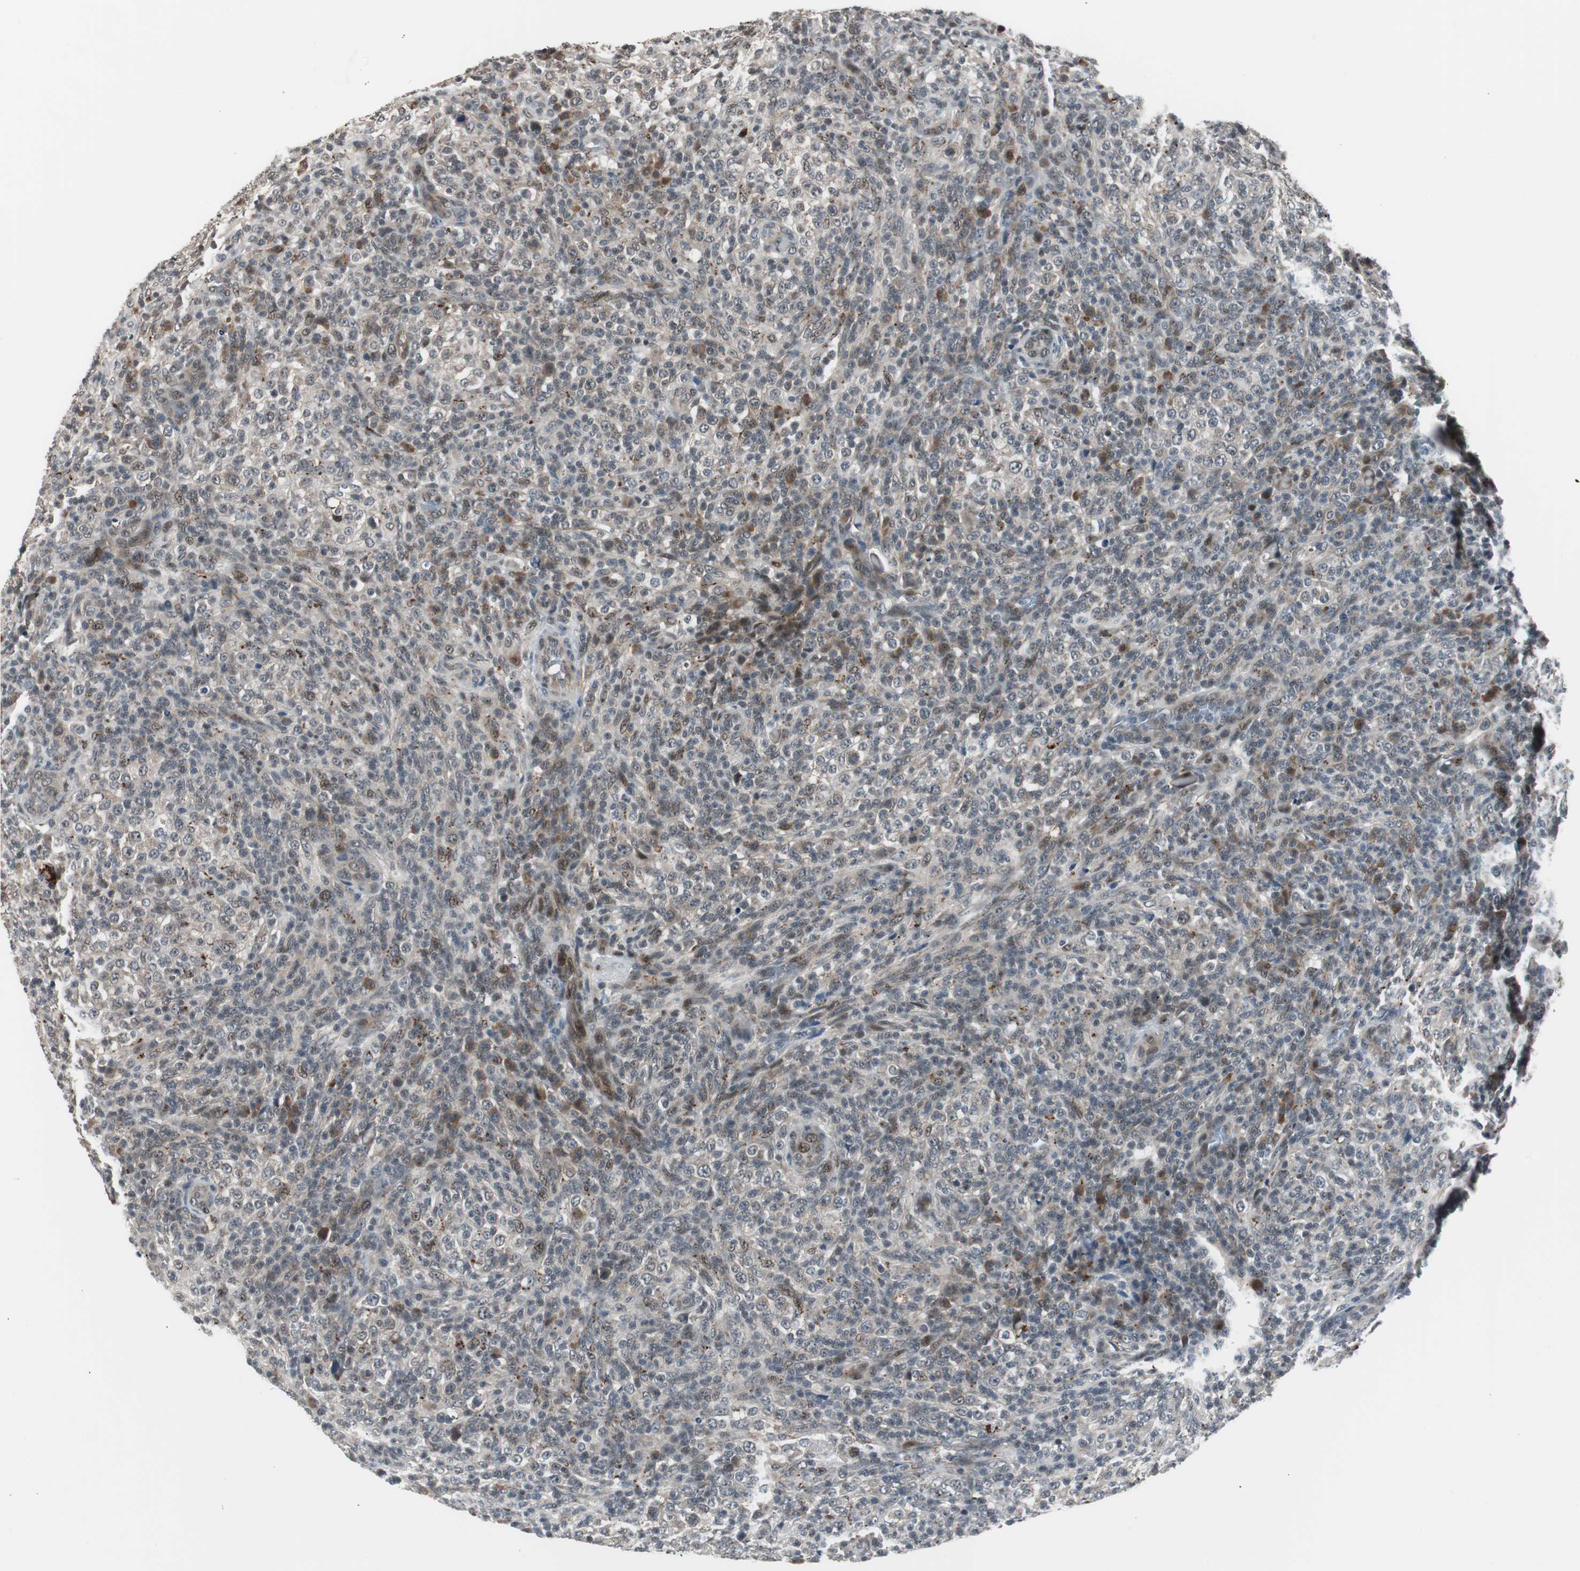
{"staining": {"intensity": "moderate", "quantity": "25%-75%", "location": "cytoplasmic/membranous,nuclear"}, "tissue": "lymphoma", "cell_type": "Tumor cells", "image_type": "cancer", "snomed": [{"axis": "morphology", "description": "Malignant lymphoma, non-Hodgkin's type, High grade"}, {"axis": "topography", "description": "Lymph node"}], "caption": "This photomicrograph reveals immunohistochemistry (IHC) staining of human lymphoma, with medium moderate cytoplasmic/membranous and nuclear expression in approximately 25%-75% of tumor cells.", "gene": "BOLA1", "patient": {"sex": "female", "age": 76}}